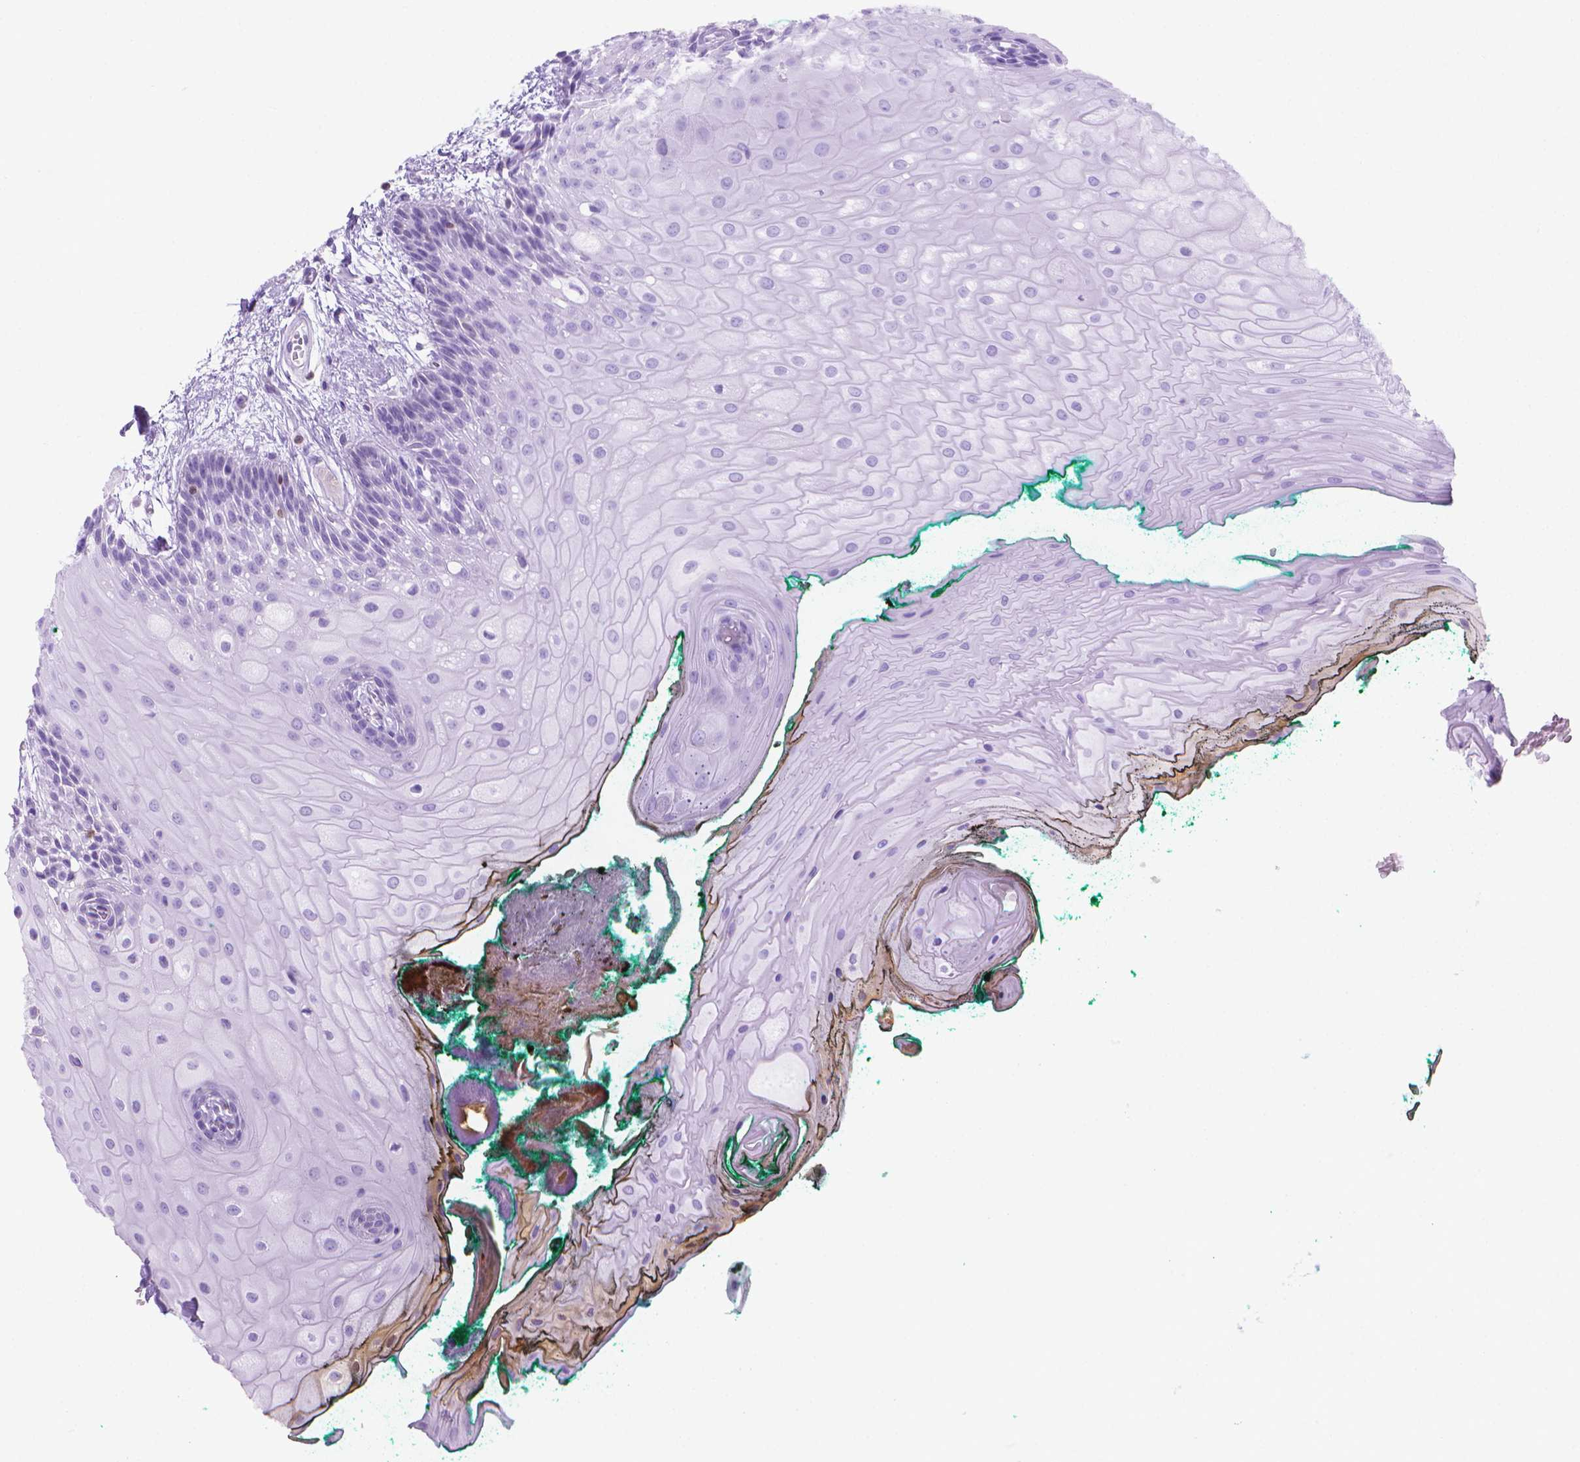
{"staining": {"intensity": "negative", "quantity": "none", "location": "none"}, "tissue": "oral mucosa", "cell_type": "Squamous epithelial cells", "image_type": "normal", "snomed": [{"axis": "morphology", "description": "Normal tissue, NOS"}, {"axis": "topography", "description": "Oral tissue"}], "caption": "IHC photomicrograph of unremarkable oral mucosa stained for a protein (brown), which reveals no positivity in squamous epithelial cells.", "gene": "BCL2", "patient": {"sex": "female", "age": 68}}